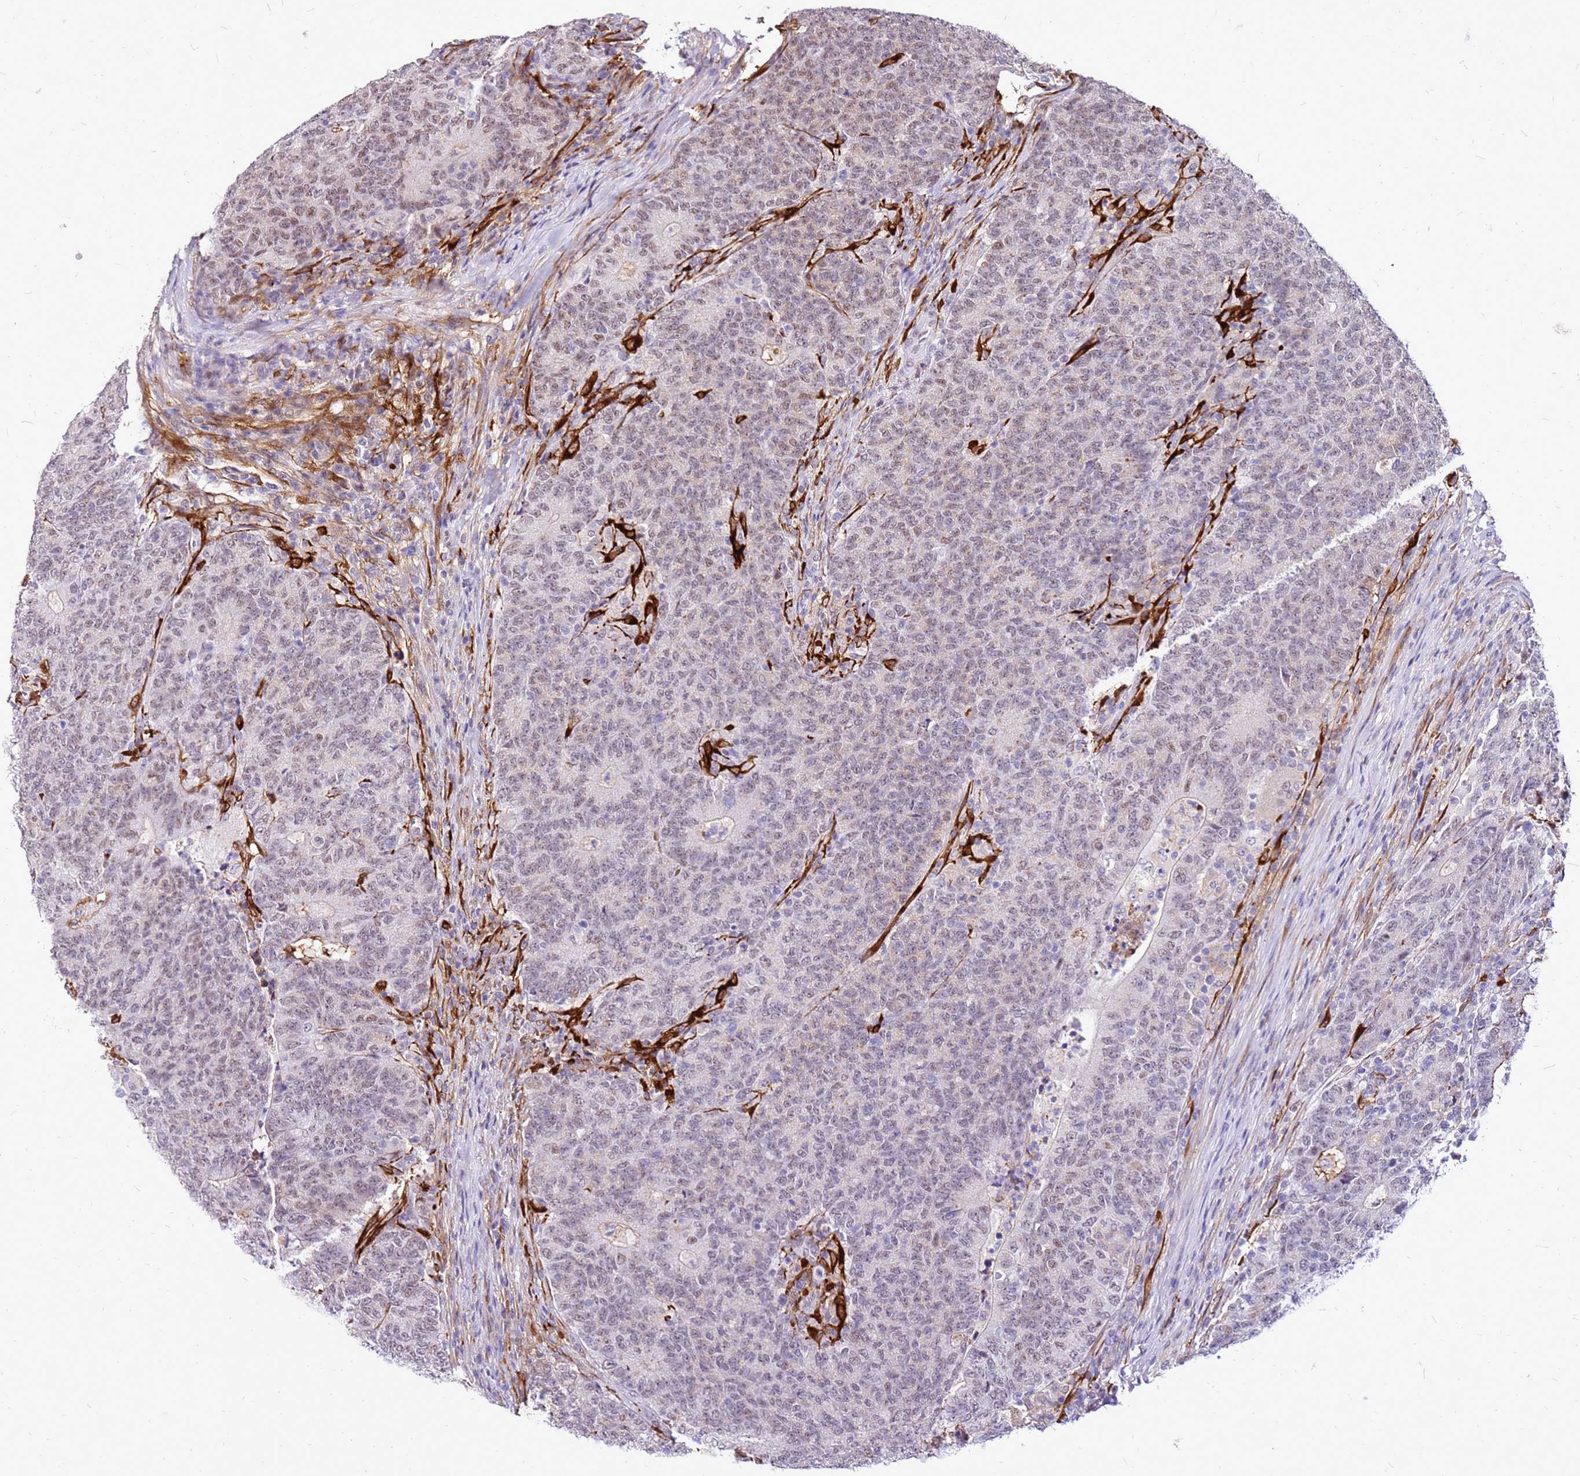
{"staining": {"intensity": "weak", "quantity": "25%-75%", "location": "nuclear"}, "tissue": "colorectal cancer", "cell_type": "Tumor cells", "image_type": "cancer", "snomed": [{"axis": "morphology", "description": "Adenocarcinoma, NOS"}, {"axis": "topography", "description": "Colon"}], "caption": "Protein staining of colorectal cancer (adenocarcinoma) tissue demonstrates weak nuclear staining in approximately 25%-75% of tumor cells.", "gene": "ALDH1A3", "patient": {"sex": "female", "age": 75}}